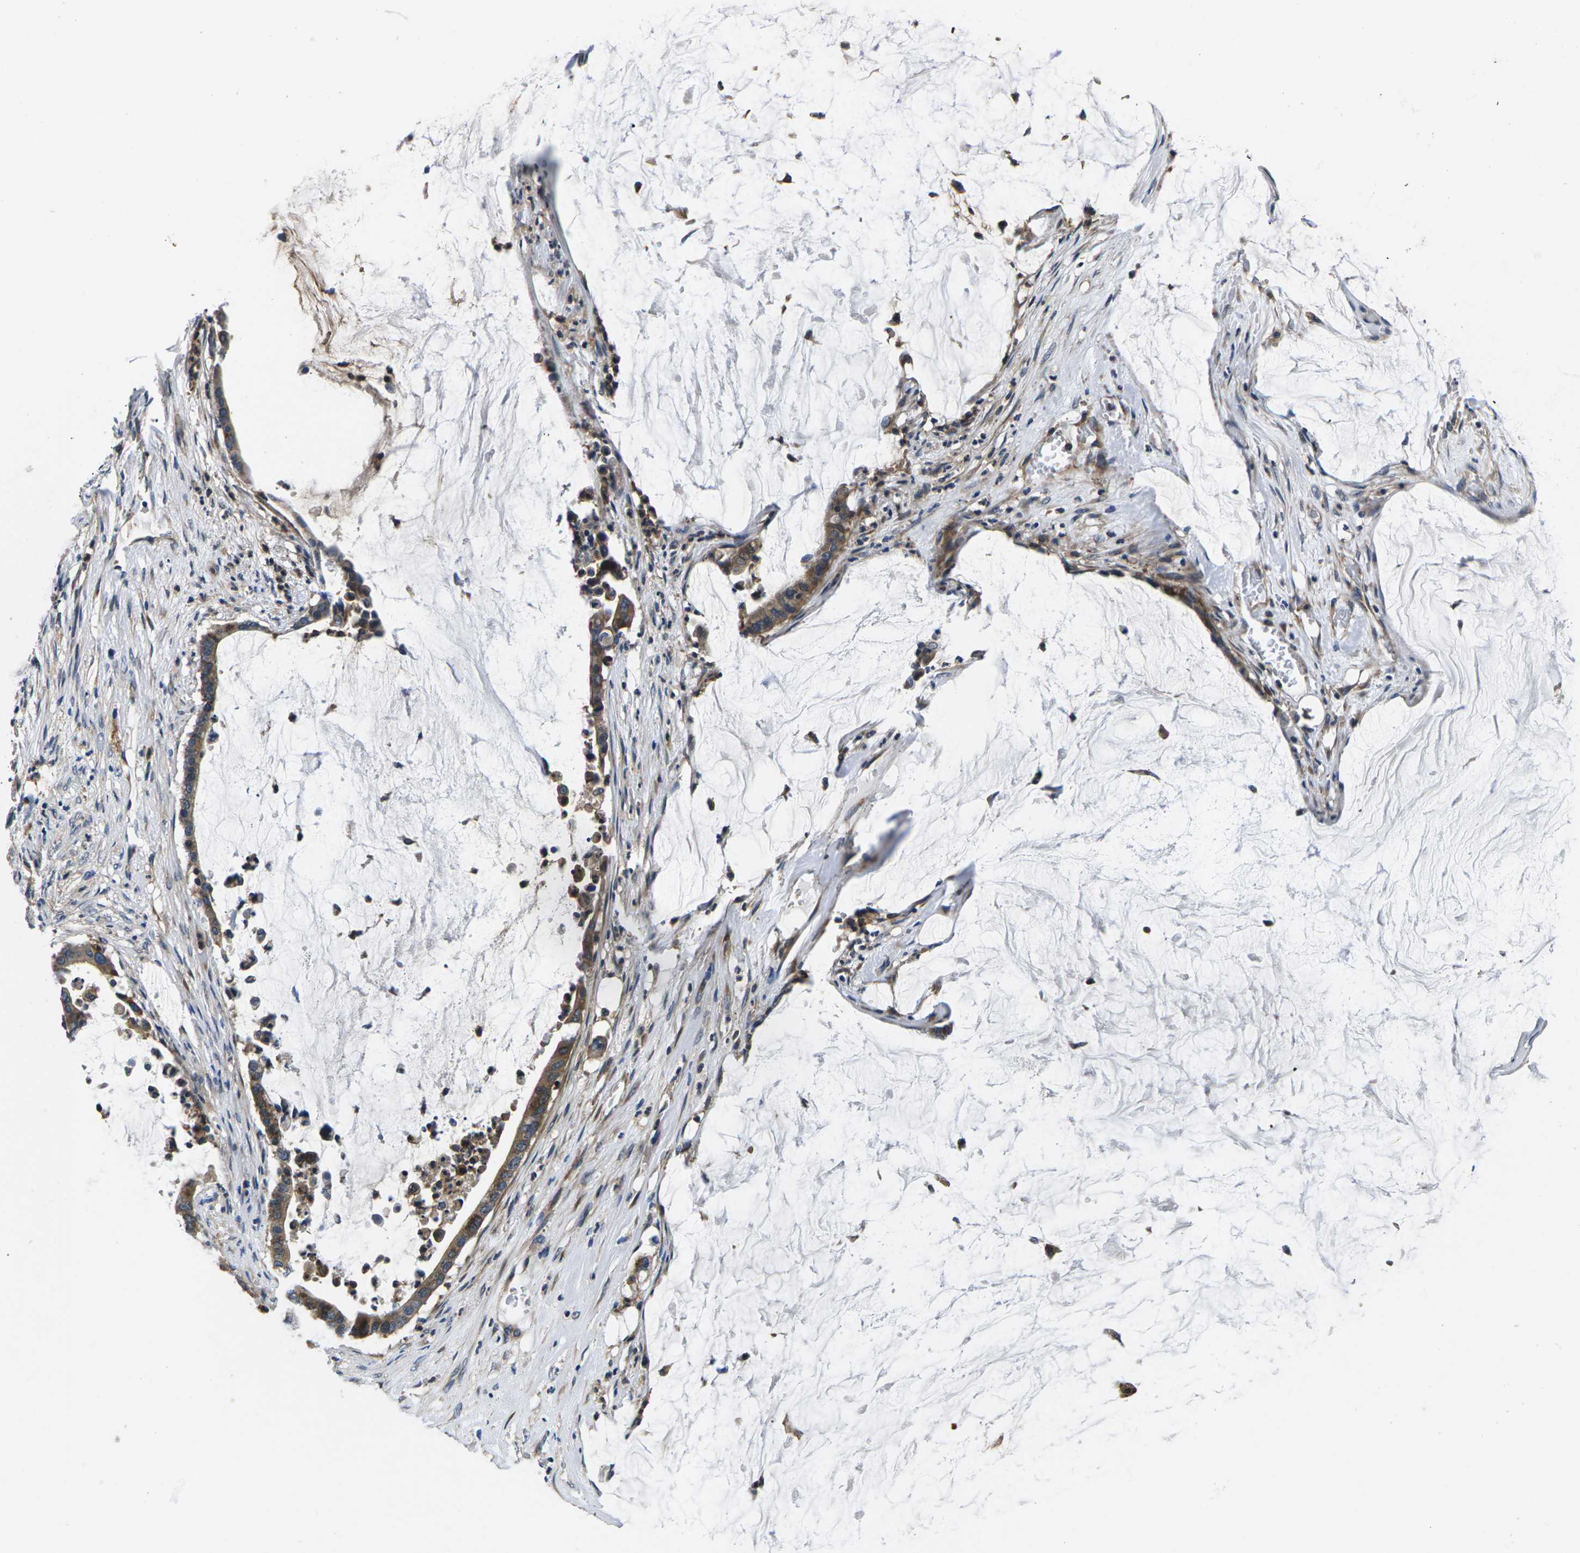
{"staining": {"intensity": "moderate", "quantity": ">75%", "location": "cytoplasmic/membranous"}, "tissue": "pancreatic cancer", "cell_type": "Tumor cells", "image_type": "cancer", "snomed": [{"axis": "morphology", "description": "Adenocarcinoma, NOS"}, {"axis": "topography", "description": "Pancreas"}], "caption": "Immunohistochemistry micrograph of human adenocarcinoma (pancreatic) stained for a protein (brown), which exhibits medium levels of moderate cytoplasmic/membranous staining in approximately >75% of tumor cells.", "gene": "PLCE1", "patient": {"sex": "male", "age": 41}}